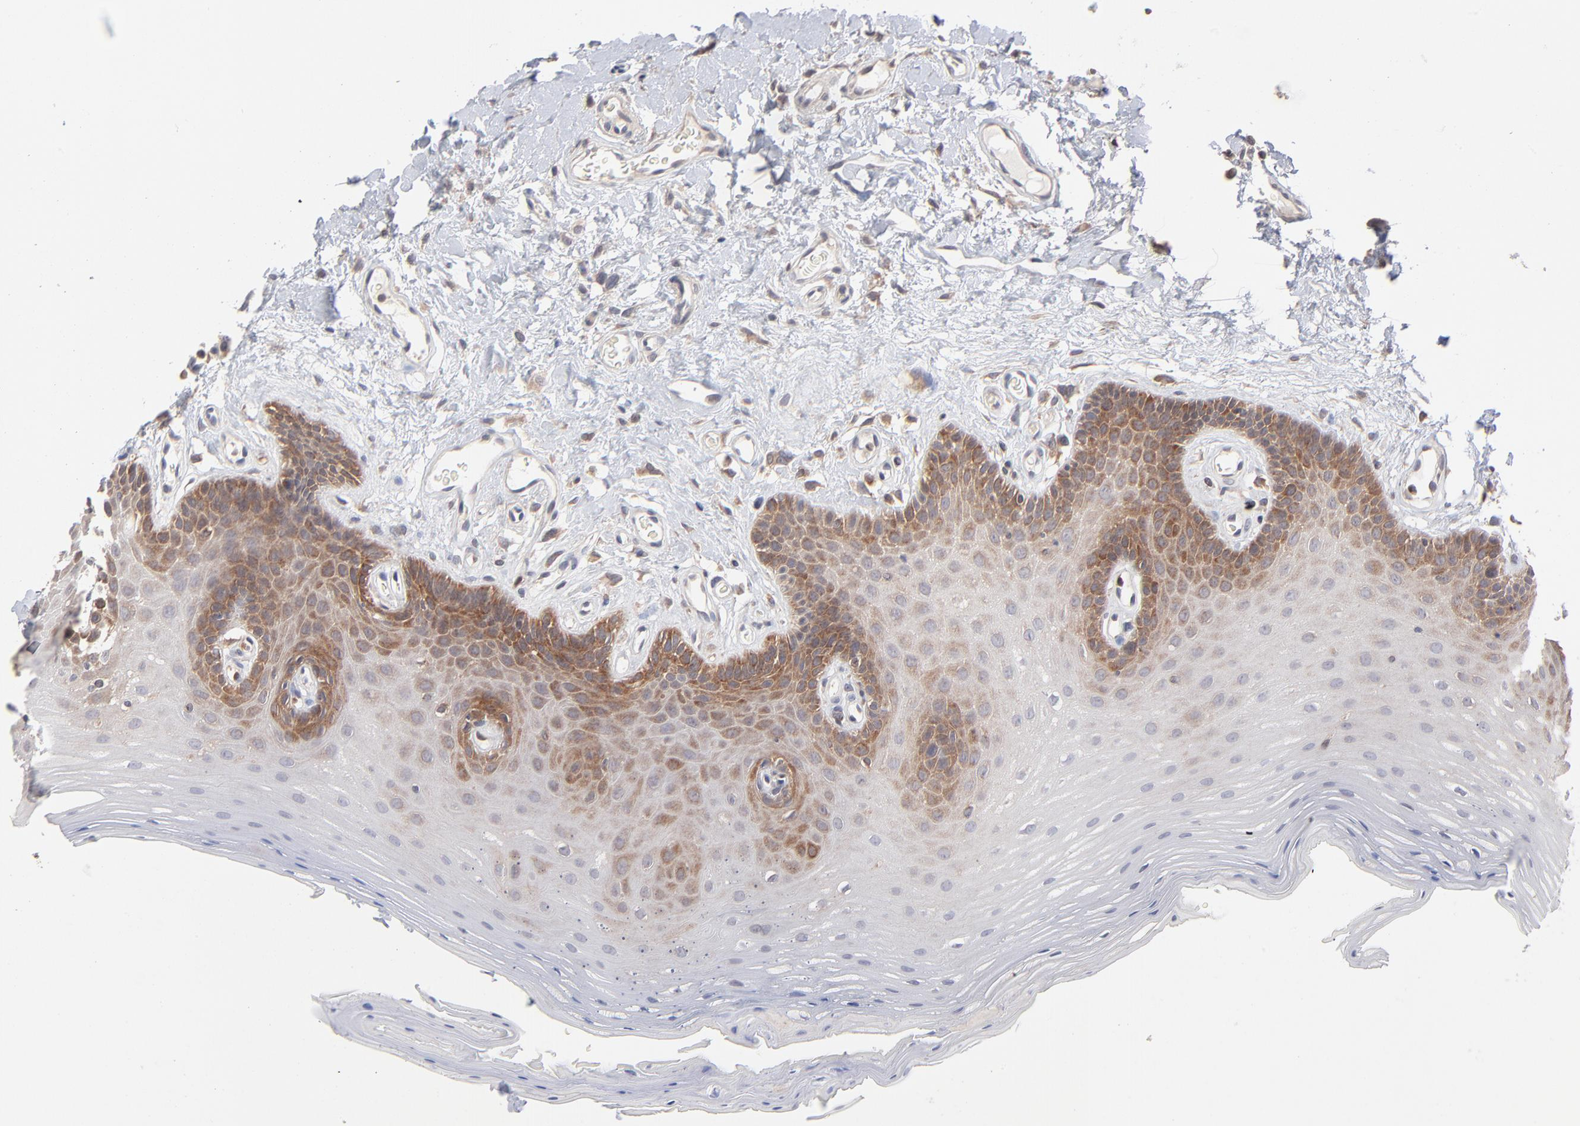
{"staining": {"intensity": "moderate", "quantity": "25%-75%", "location": "cytoplasmic/membranous"}, "tissue": "oral mucosa", "cell_type": "Squamous epithelial cells", "image_type": "normal", "snomed": [{"axis": "morphology", "description": "Normal tissue, NOS"}, {"axis": "morphology", "description": "Squamous cell carcinoma, NOS"}, {"axis": "topography", "description": "Skeletal muscle"}, {"axis": "topography", "description": "Oral tissue"}, {"axis": "topography", "description": "Head-Neck"}], "caption": "Brown immunohistochemical staining in benign oral mucosa shows moderate cytoplasmic/membranous staining in about 25%-75% of squamous epithelial cells.", "gene": "IVNS1ABP", "patient": {"sex": "male", "age": 71}}